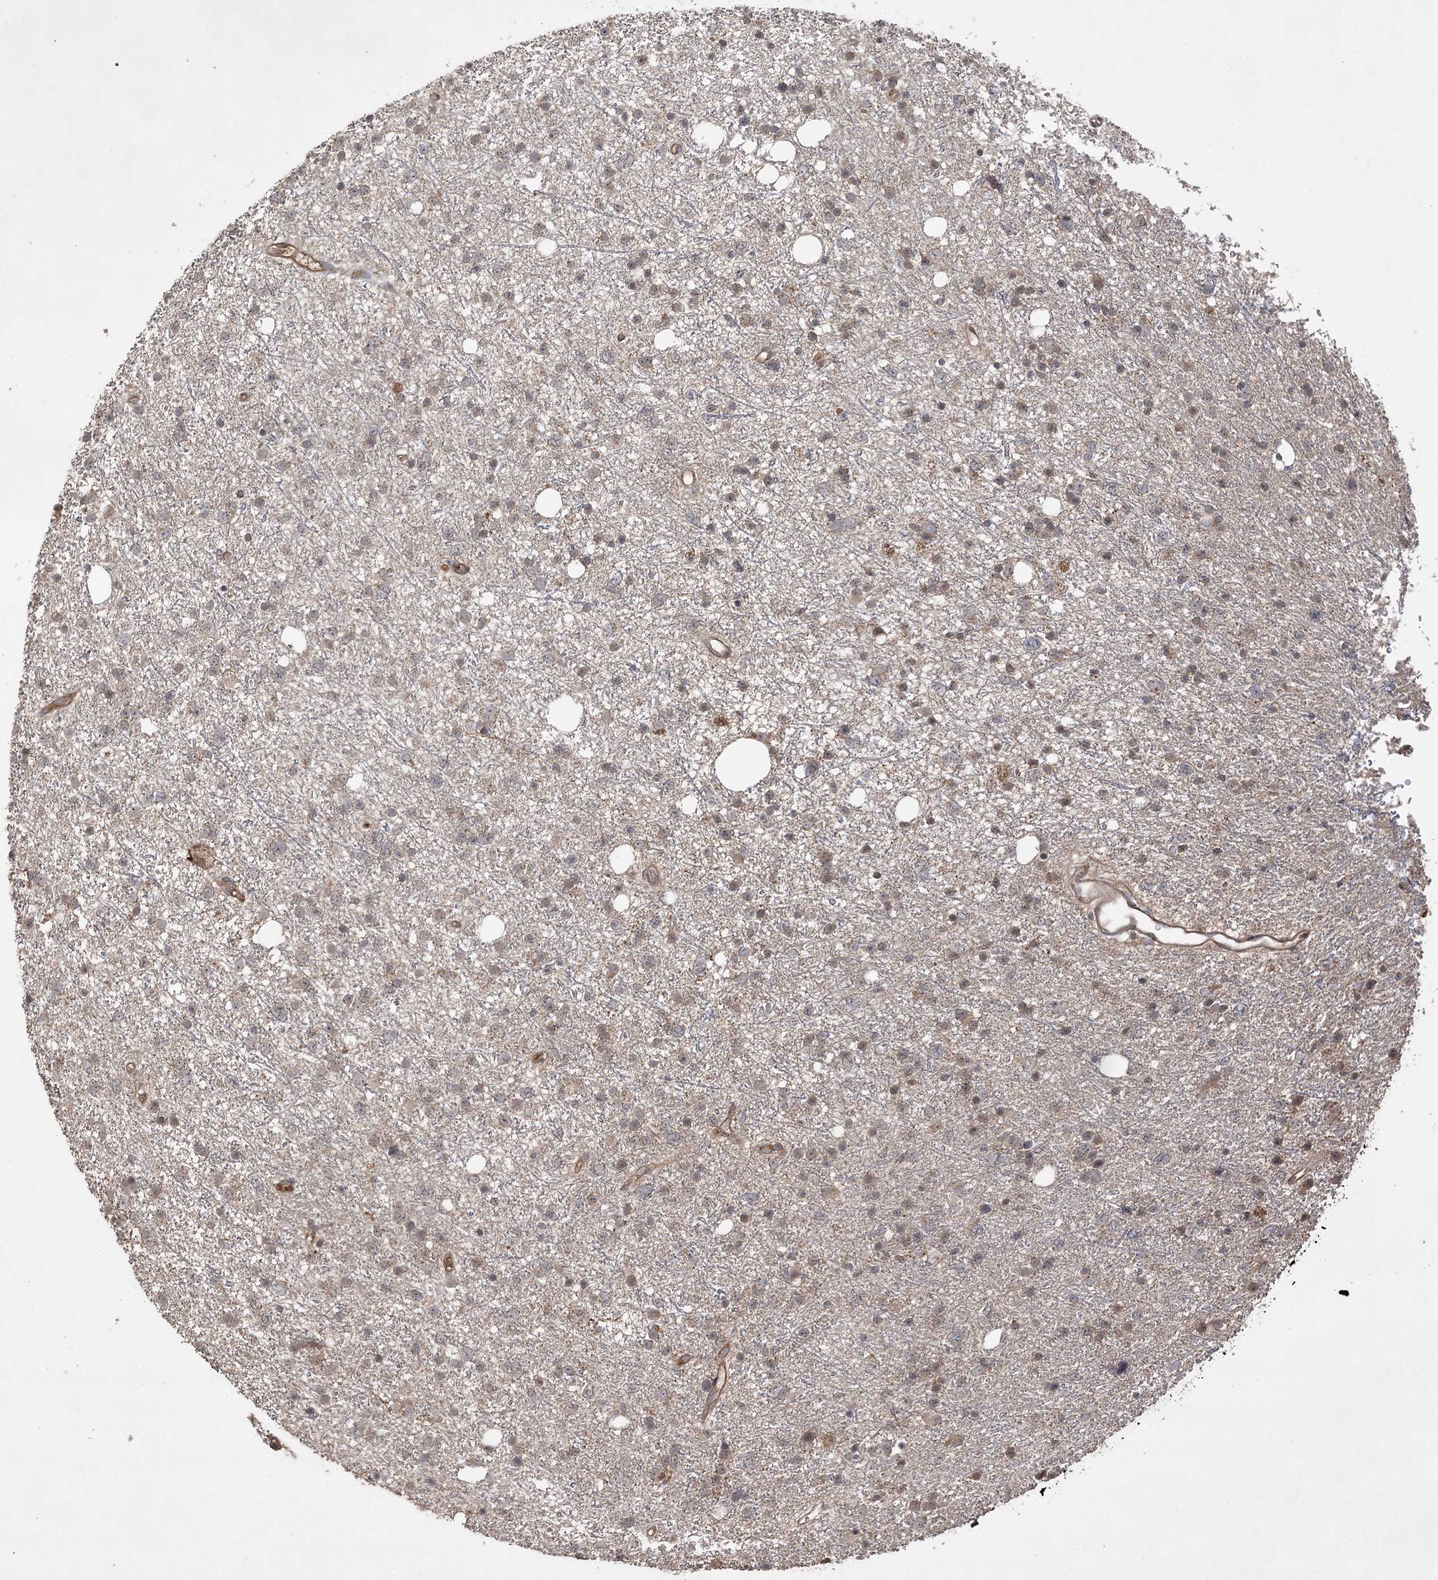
{"staining": {"intensity": "negative", "quantity": "none", "location": "none"}, "tissue": "glioma", "cell_type": "Tumor cells", "image_type": "cancer", "snomed": [{"axis": "morphology", "description": "Glioma, malignant, Low grade"}, {"axis": "topography", "description": "Cerebral cortex"}], "caption": "An immunohistochemistry image of glioma is shown. There is no staining in tumor cells of glioma.", "gene": "FANCL", "patient": {"sex": "female", "age": 39}}